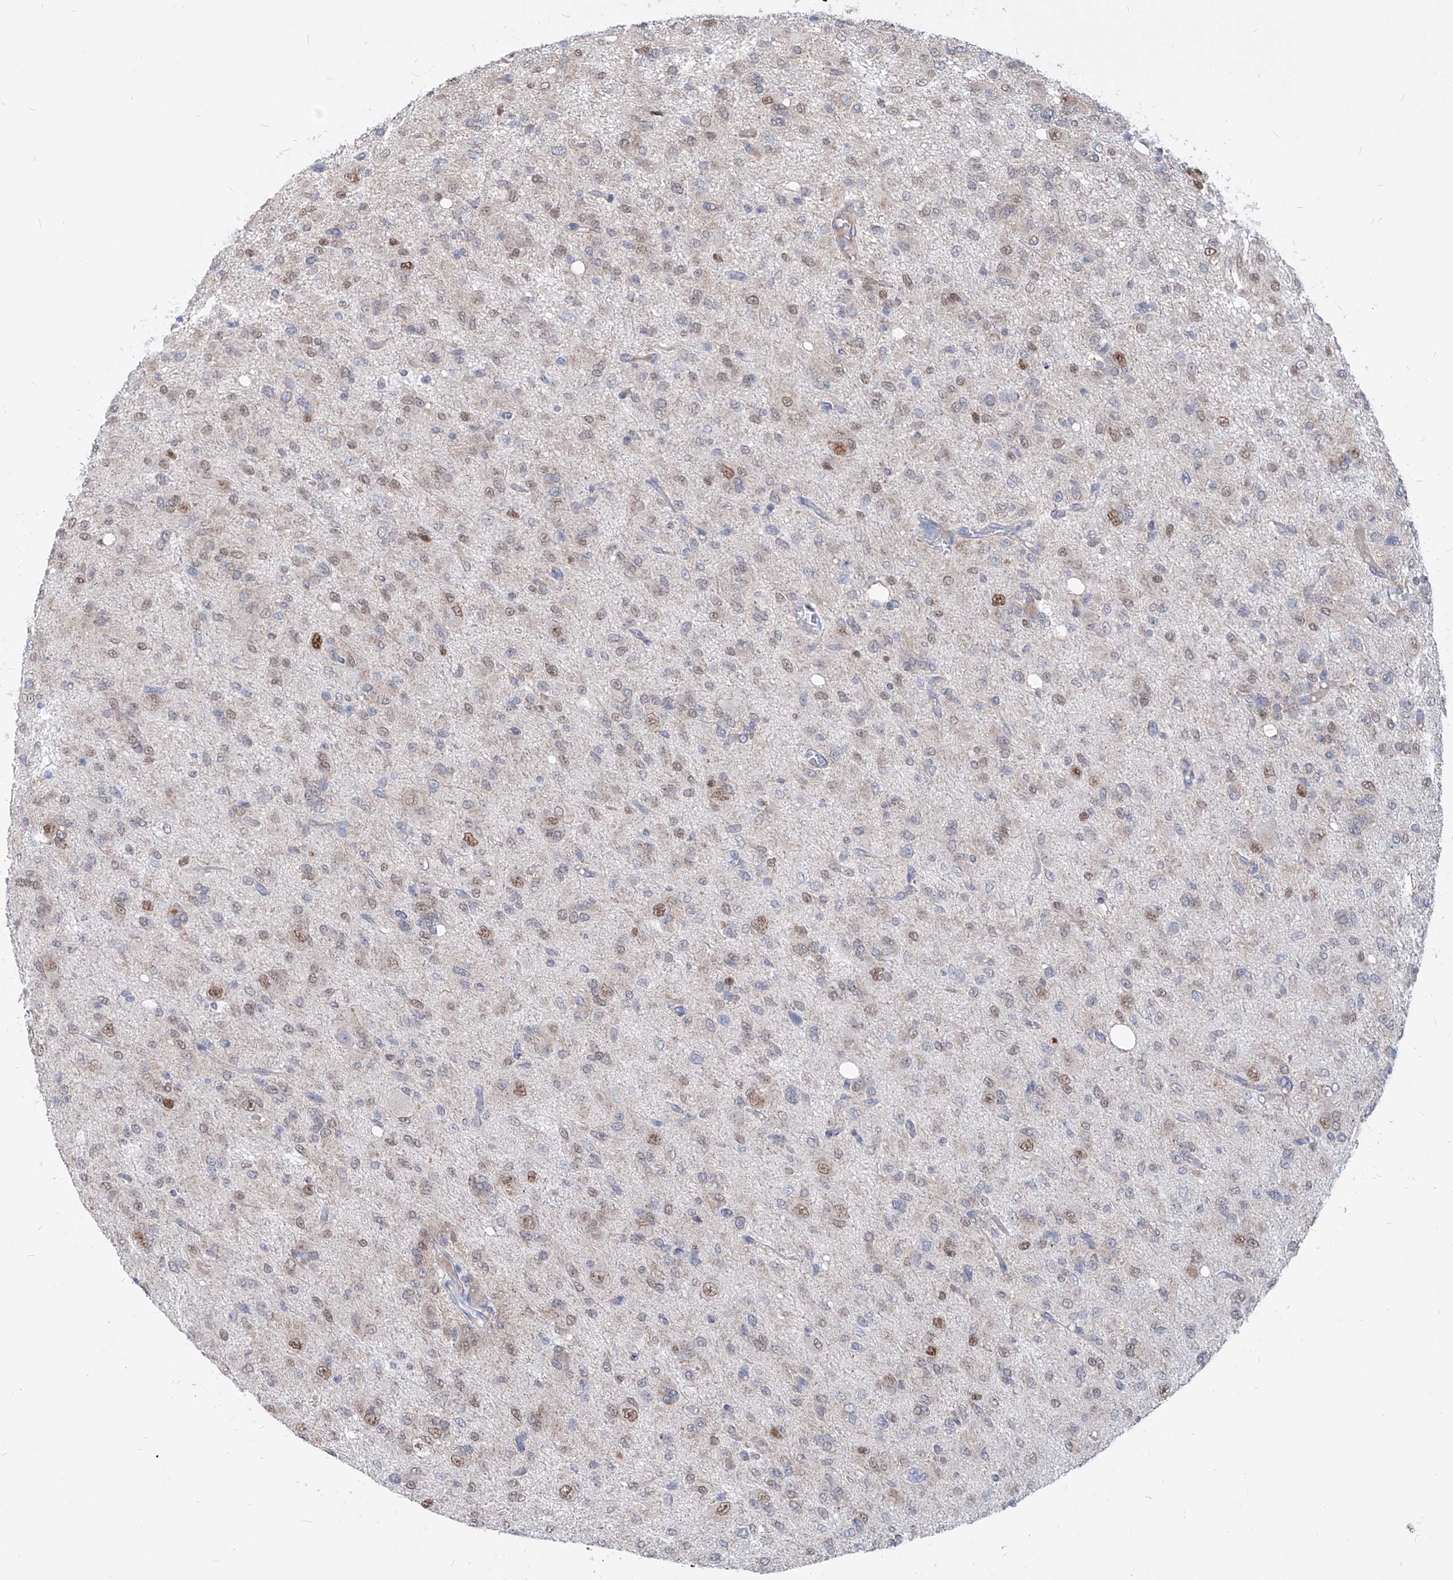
{"staining": {"intensity": "moderate", "quantity": "<25%", "location": "nuclear"}, "tissue": "glioma", "cell_type": "Tumor cells", "image_type": "cancer", "snomed": [{"axis": "morphology", "description": "Glioma, malignant, High grade"}, {"axis": "topography", "description": "Brain"}], "caption": "A brown stain labels moderate nuclear expression of a protein in human glioma tumor cells.", "gene": "AGPS", "patient": {"sex": "female", "age": 59}}